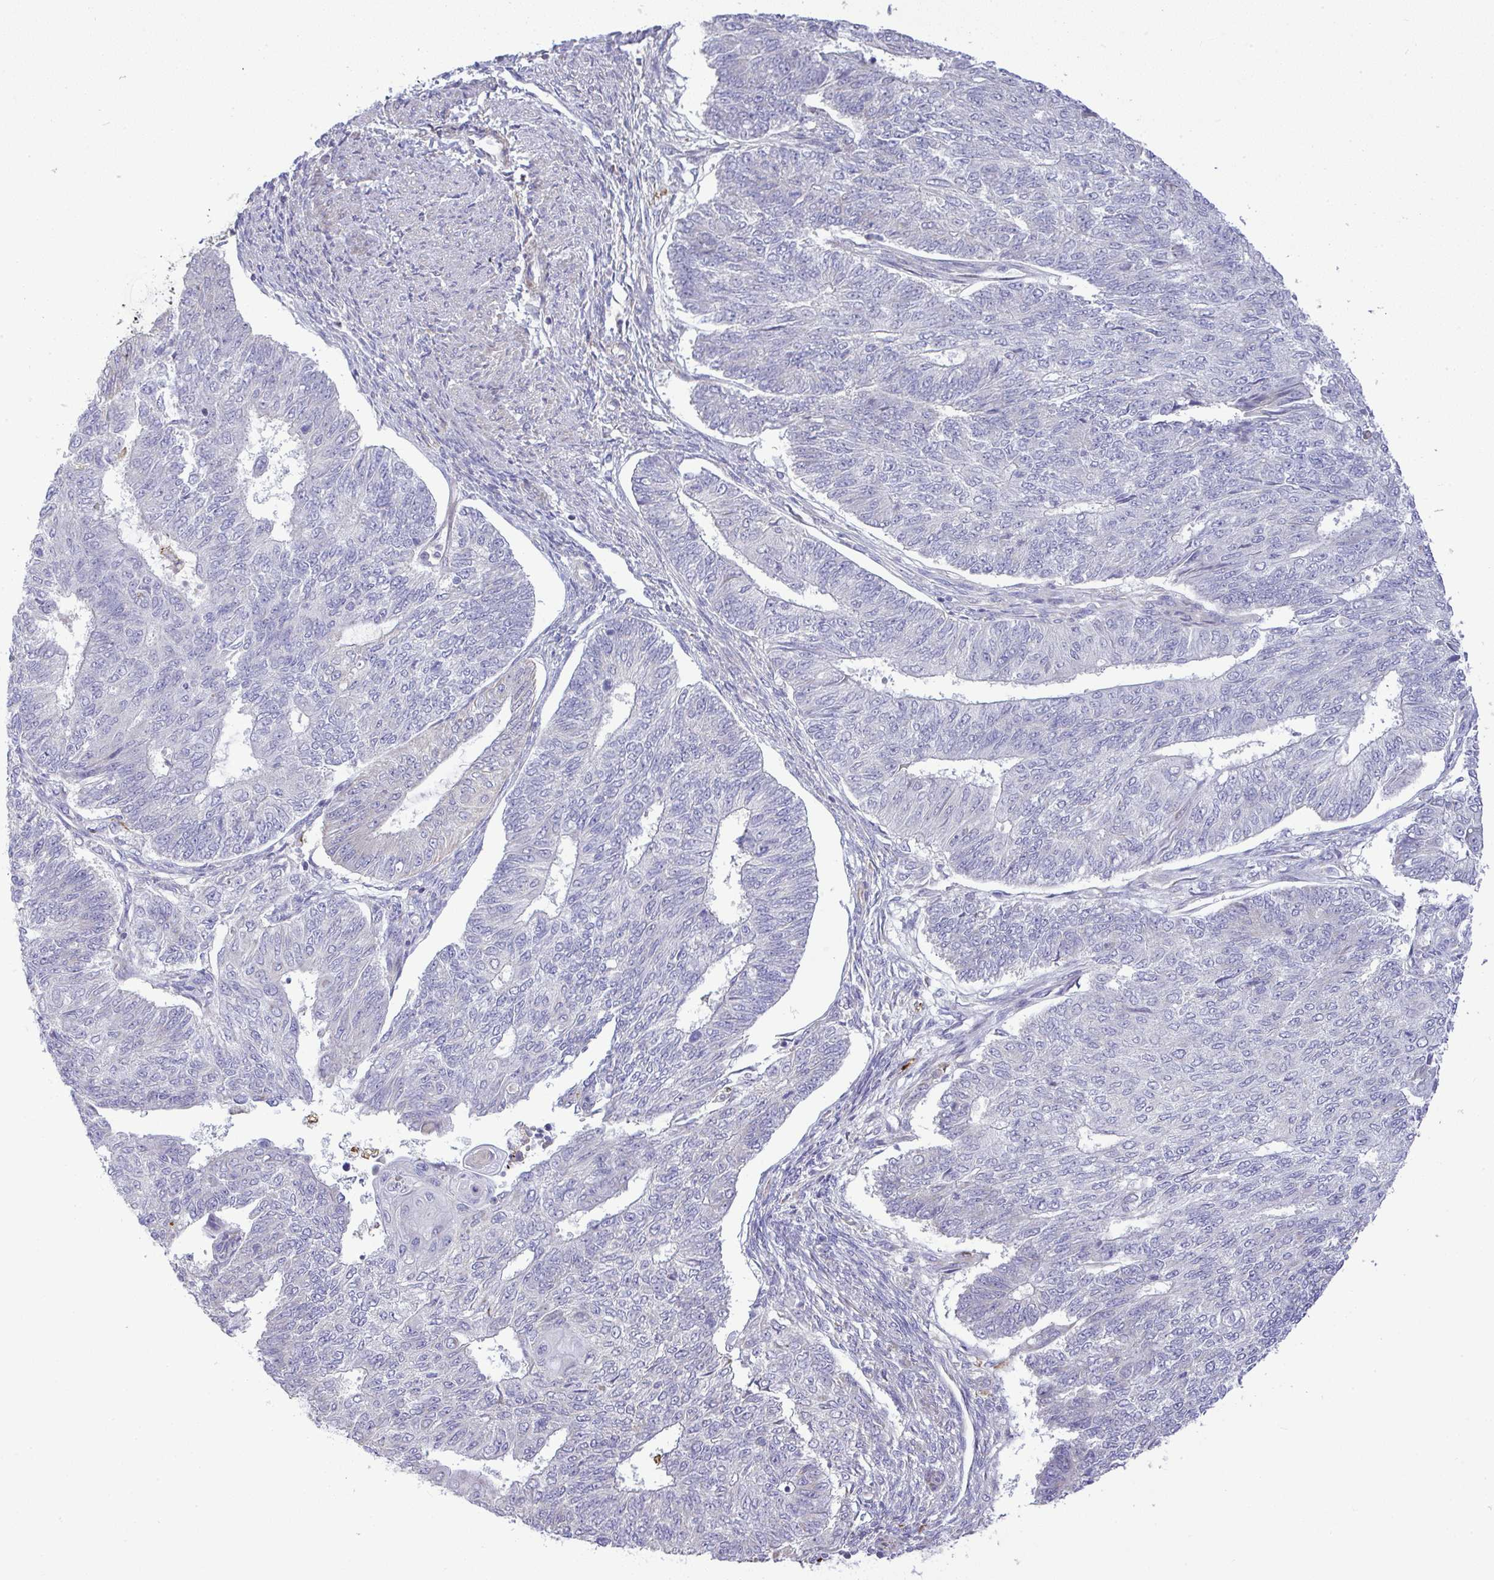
{"staining": {"intensity": "negative", "quantity": "none", "location": "none"}, "tissue": "endometrial cancer", "cell_type": "Tumor cells", "image_type": "cancer", "snomed": [{"axis": "morphology", "description": "Adenocarcinoma, NOS"}, {"axis": "topography", "description": "Endometrium"}], "caption": "Immunohistochemistry (IHC) histopathology image of endometrial cancer (adenocarcinoma) stained for a protein (brown), which demonstrates no expression in tumor cells. Nuclei are stained in blue.", "gene": "GRID2", "patient": {"sex": "female", "age": 32}}